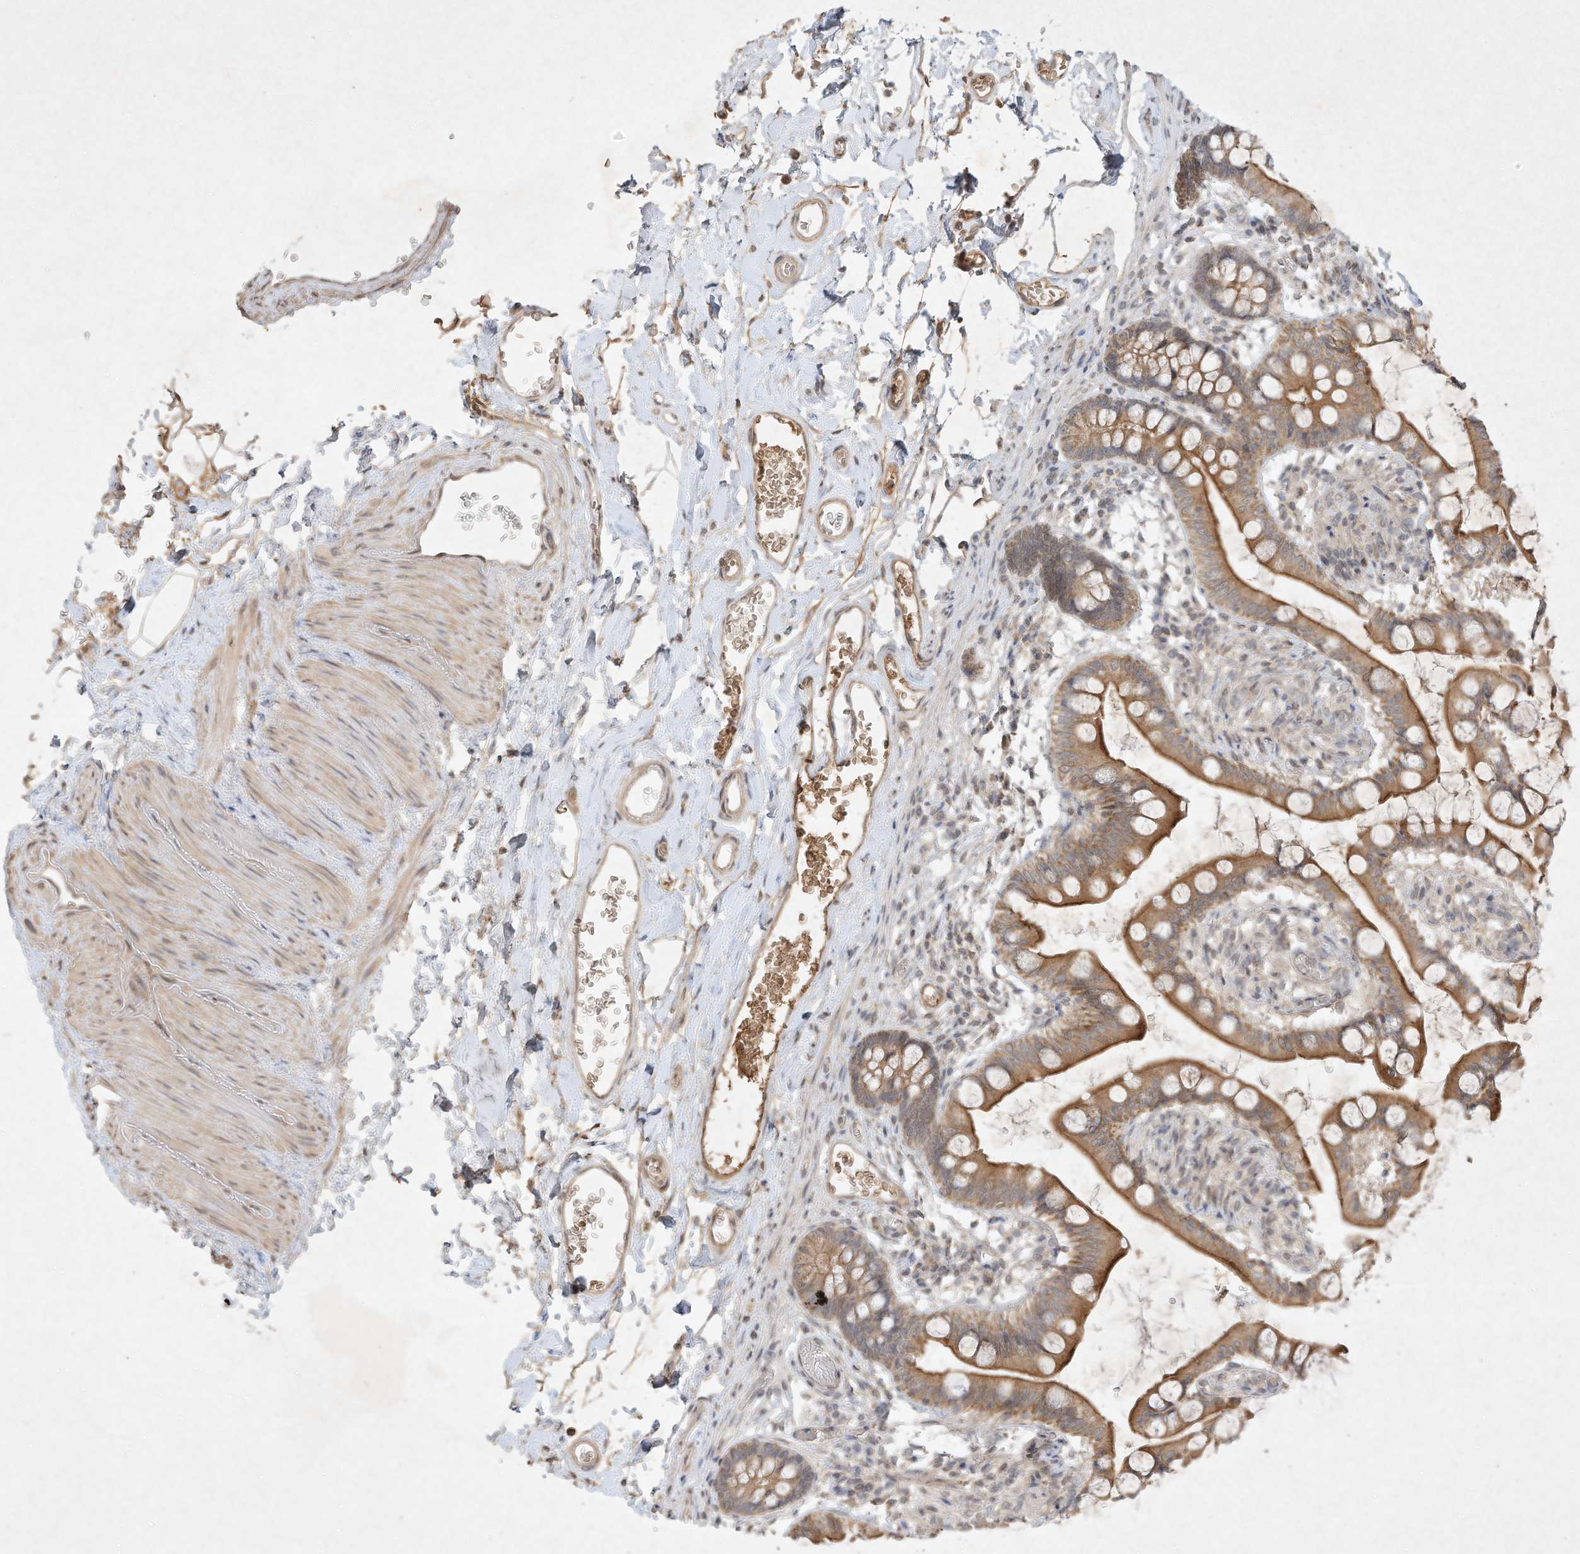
{"staining": {"intensity": "moderate", "quantity": ">75%", "location": "cytoplasmic/membranous"}, "tissue": "small intestine", "cell_type": "Glandular cells", "image_type": "normal", "snomed": [{"axis": "morphology", "description": "Normal tissue, NOS"}, {"axis": "topography", "description": "Small intestine"}], "caption": "DAB immunohistochemical staining of unremarkable human small intestine shows moderate cytoplasmic/membranous protein positivity in about >75% of glandular cells.", "gene": "BTRC", "patient": {"sex": "male", "age": 52}}